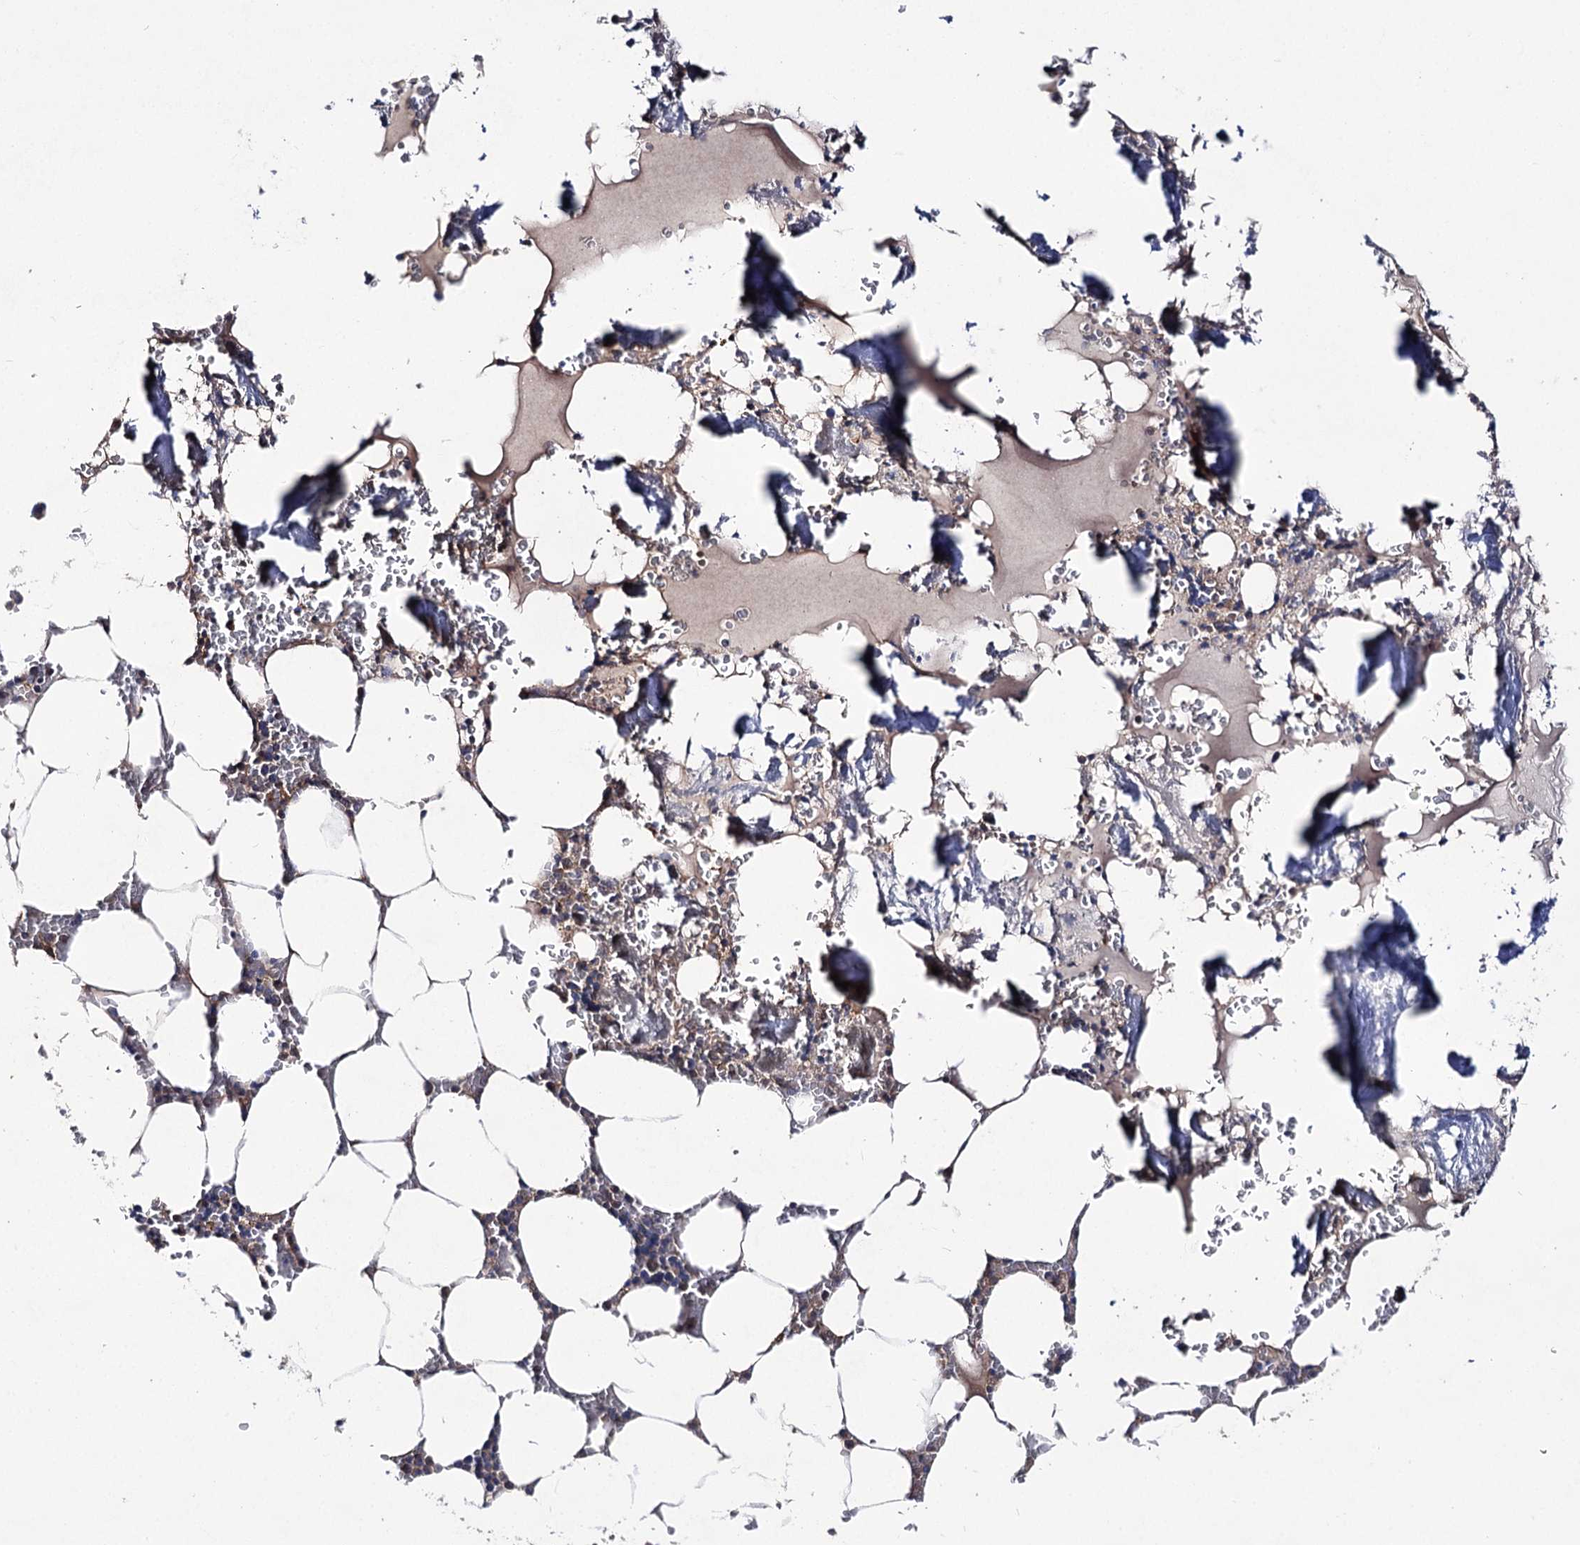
{"staining": {"intensity": "weak", "quantity": "<25%", "location": "cytoplasmic/membranous"}, "tissue": "bone marrow", "cell_type": "Hematopoietic cells", "image_type": "normal", "snomed": [{"axis": "morphology", "description": "Normal tissue, NOS"}, {"axis": "topography", "description": "Bone marrow"}], "caption": "The photomicrograph displays no significant staining in hematopoietic cells of bone marrow.", "gene": "AURKC", "patient": {"sex": "male", "age": 70}}